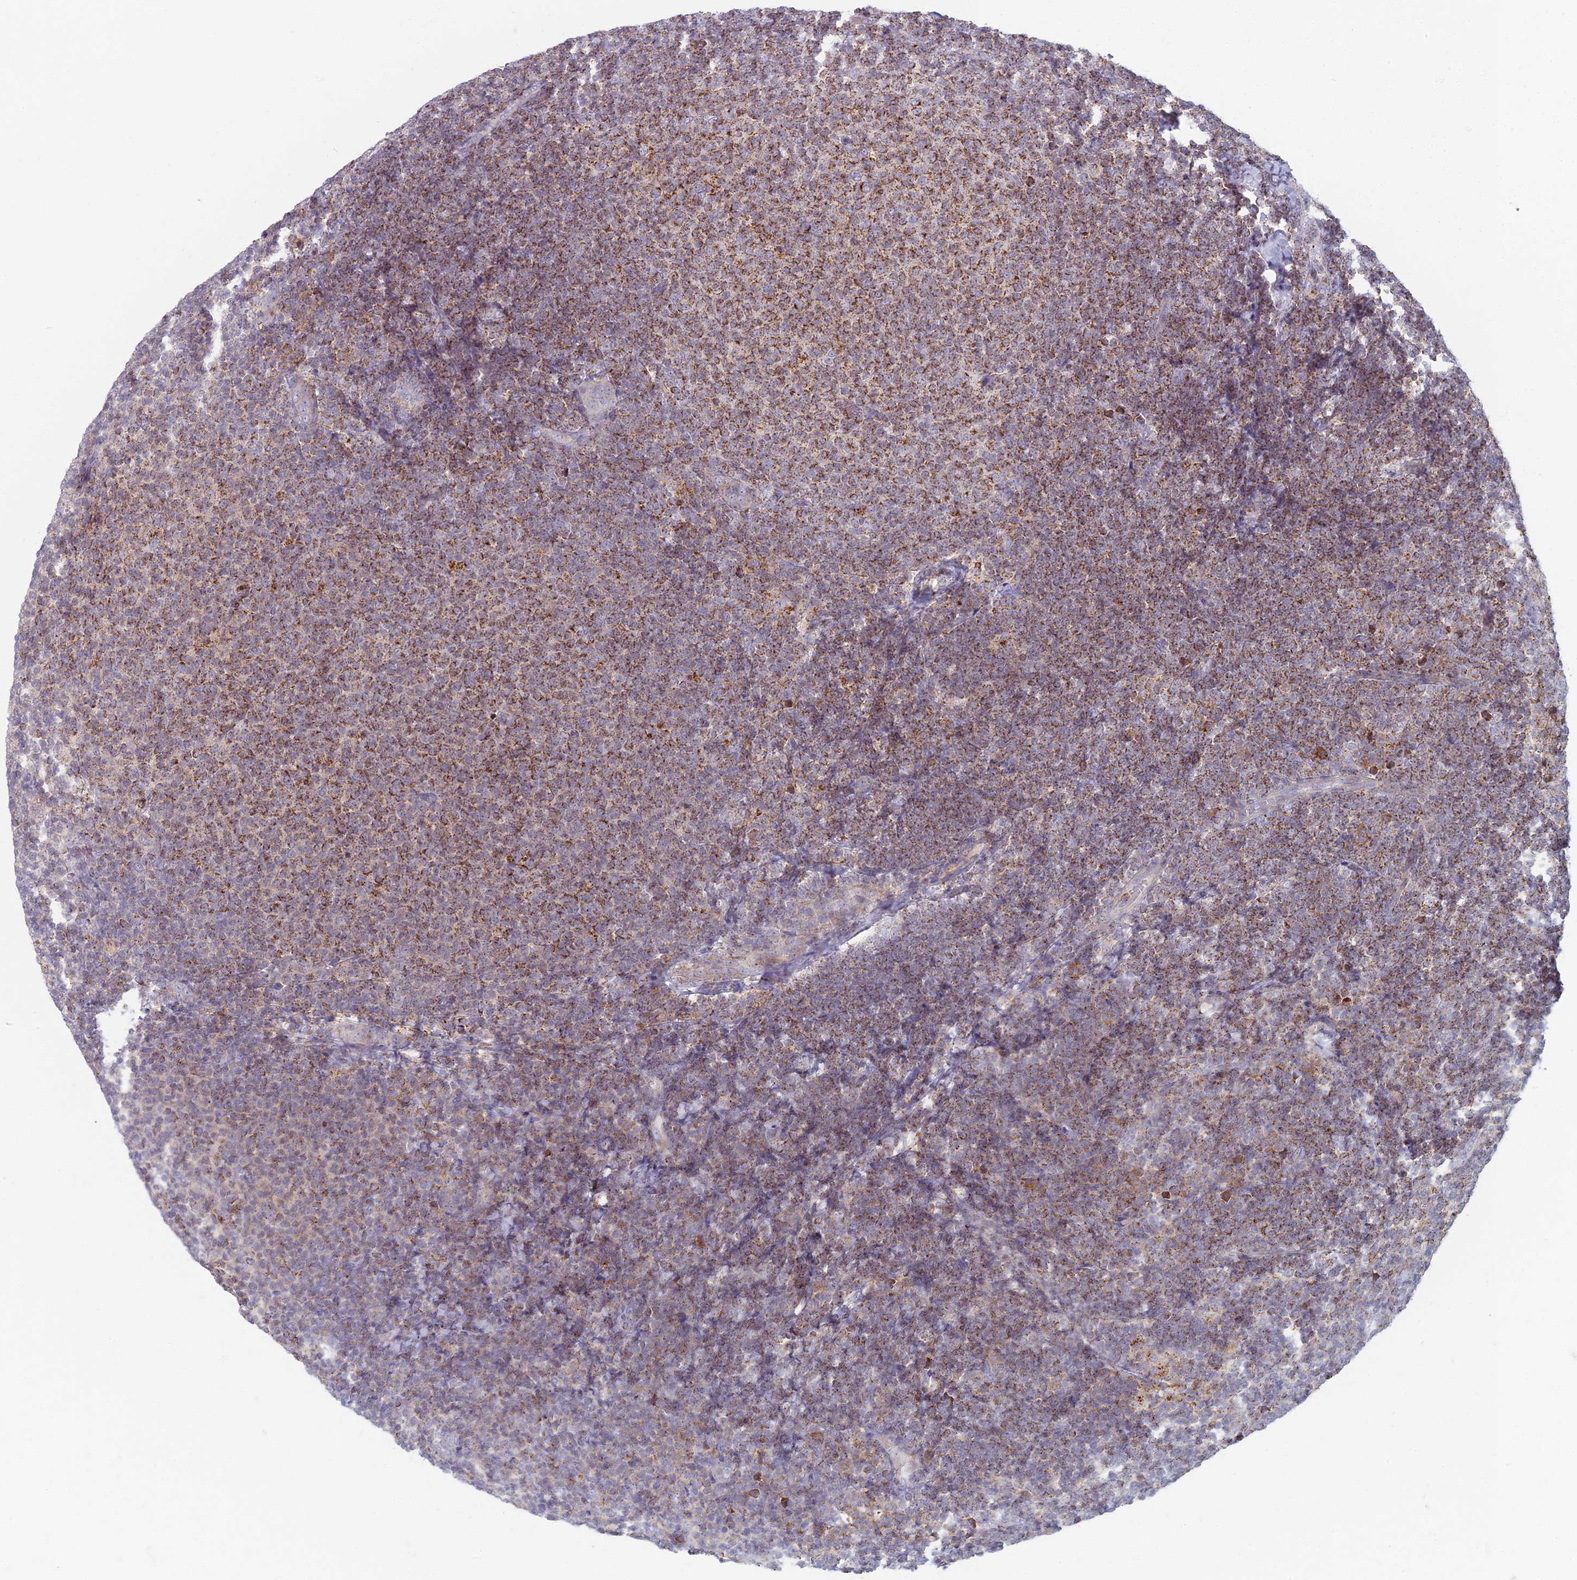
{"staining": {"intensity": "moderate", "quantity": ">75%", "location": "cytoplasmic/membranous"}, "tissue": "lymphoma", "cell_type": "Tumor cells", "image_type": "cancer", "snomed": [{"axis": "morphology", "description": "Malignant lymphoma, non-Hodgkin's type, Low grade"}, {"axis": "topography", "description": "Lymph node"}], "caption": "Human lymphoma stained for a protein (brown) exhibits moderate cytoplasmic/membranous positive positivity in about >75% of tumor cells.", "gene": "CHMP4B", "patient": {"sex": "male", "age": 66}}